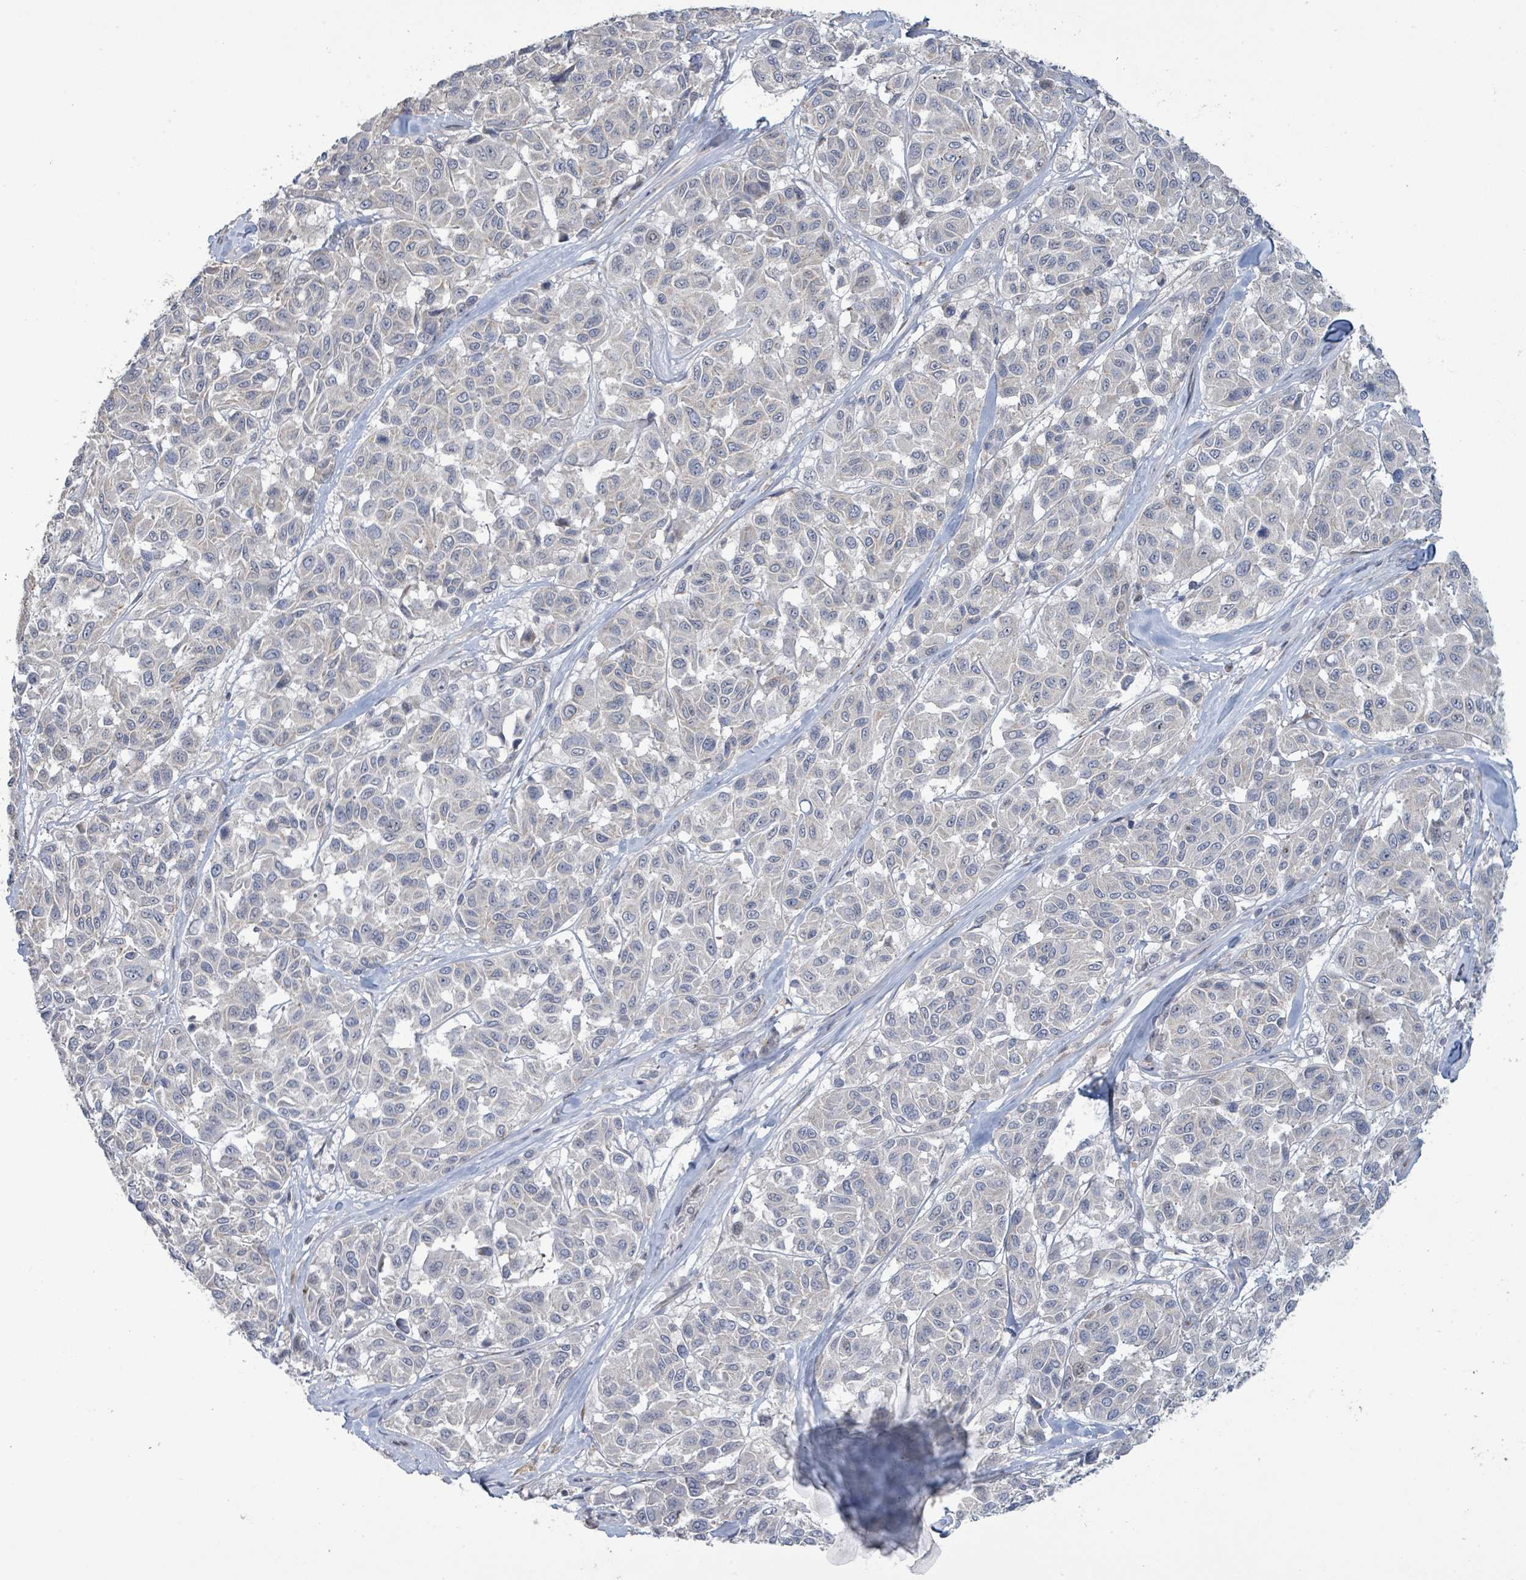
{"staining": {"intensity": "negative", "quantity": "none", "location": "none"}, "tissue": "melanoma", "cell_type": "Tumor cells", "image_type": "cancer", "snomed": [{"axis": "morphology", "description": "Malignant melanoma, NOS"}, {"axis": "topography", "description": "Skin"}], "caption": "Image shows no protein positivity in tumor cells of melanoma tissue. (Stains: DAB IHC with hematoxylin counter stain, Microscopy: brightfield microscopy at high magnification).", "gene": "LILRA4", "patient": {"sex": "female", "age": 66}}